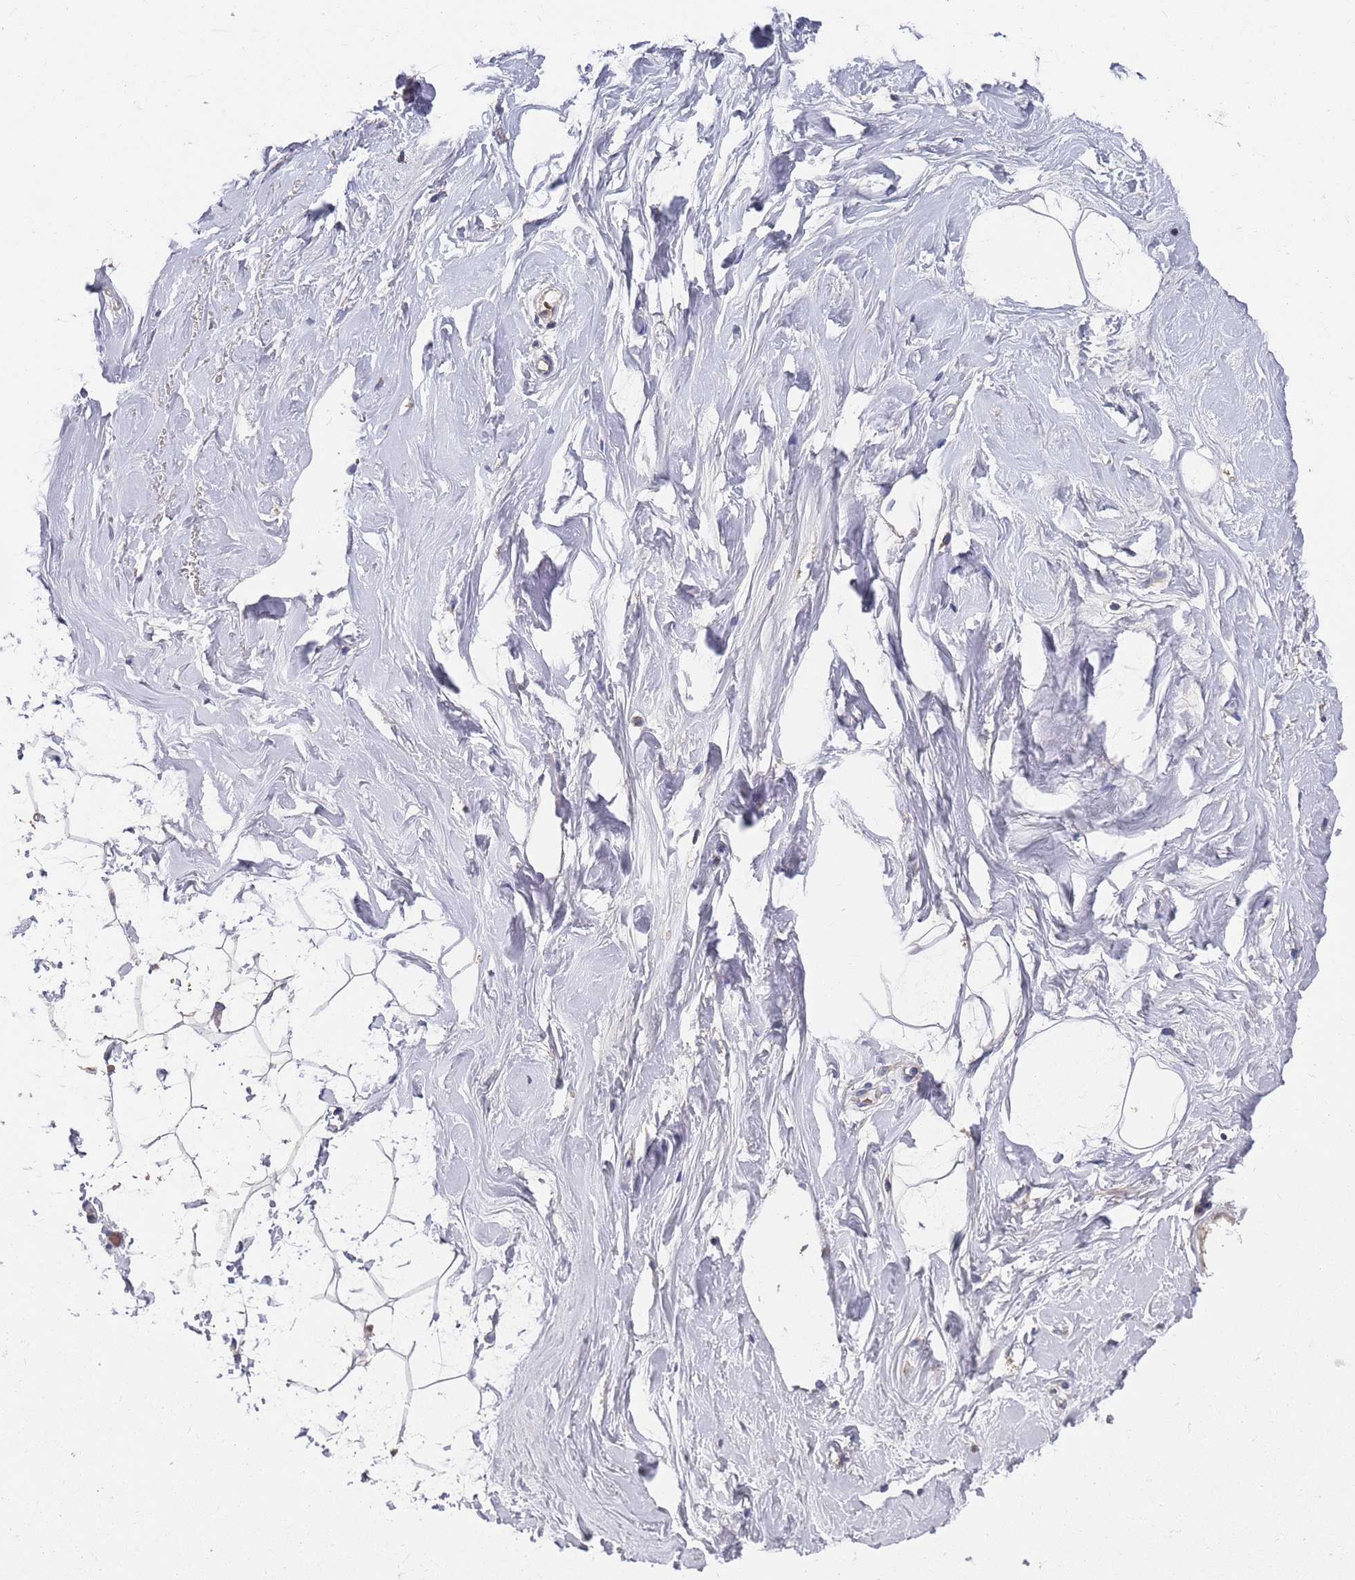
{"staining": {"intensity": "negative", "quantity": "none", "location": "none"}, "tissue": "breast", "cell_type": "Adipocytes", "image_type": "normal", "snomed": [{"axis": "morphology", "description": "Normal tissue, NOS"}, {"axis": "morphology", "description": "Adenoma, NOS"}, {"axis": "topography", "description": "Breast"}], "caption": "This is an immunohistochemistry (IHC) micrograph of normal breast. There is no staining in adipocytes.", "gene": "BTBD18", "patient": {"sex": "female", "age": 23}}